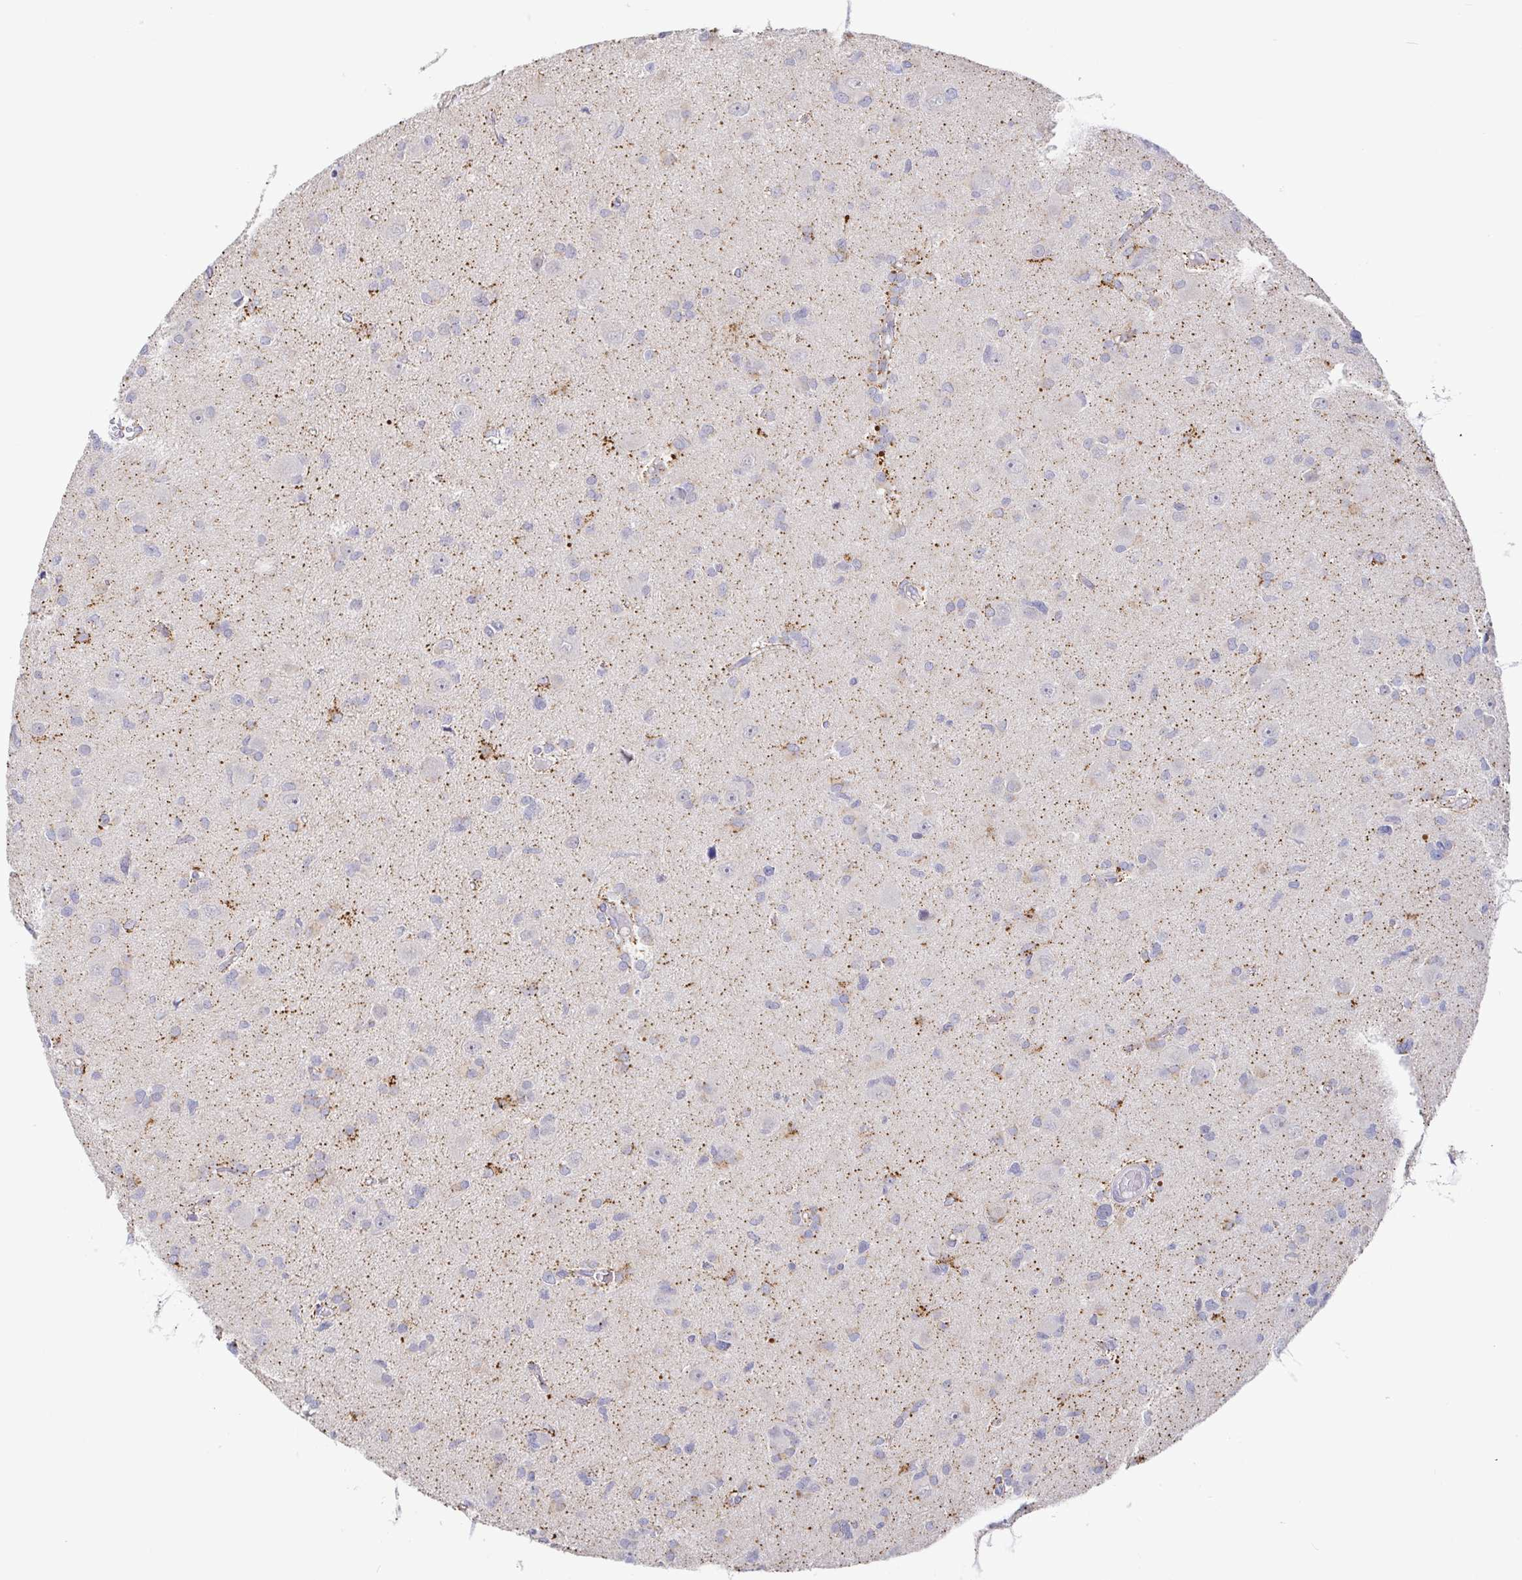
{"staining": {"intensity": "negative", "quantity": "none", "location": "none"}, "tissue": "glioma", "cell_type": "Tumor cells", "image_type": "cancer", "snomed": [{"axis": "morphology", "description": "Glioma, malignant, High grade"}, {"axis": "topography", "description": "Brain"}], "caption": "Protein analysis of malignant high-grade glioma reveals no significant expression in tumor cells.", "gene": "CIT", "patient": {"sex": "male", "age": 23}}